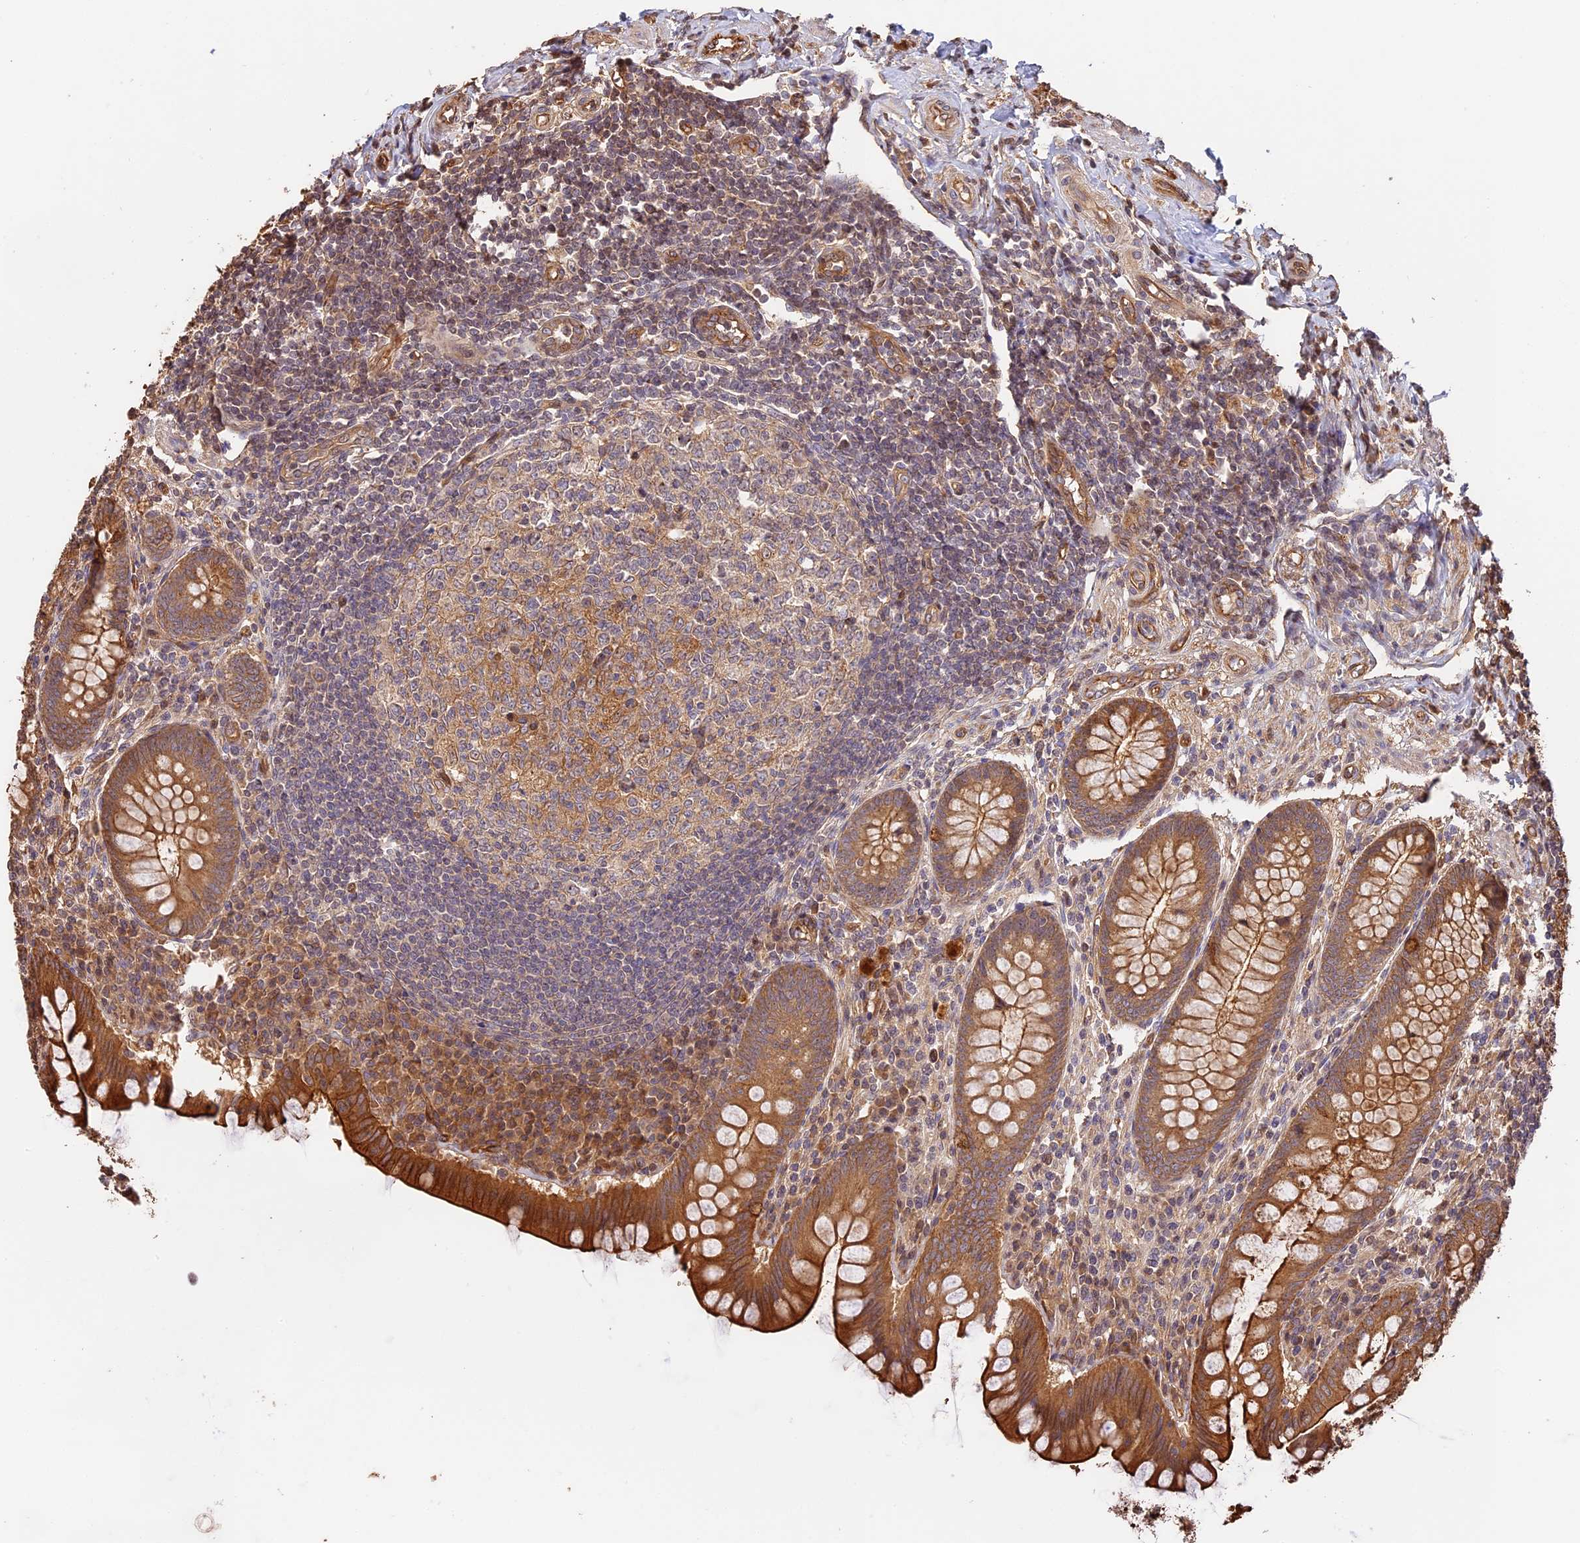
{"staining": {"intensity": "strong", "quantity": ">75%", "location": "cytoplasmic/membranous"}, "tissue": "appendix", "cell_type": "Glandular cells", "image_type": "normal", "snomed": [{"axis": "morphology", "description": "Normal tissue, NOS"}, {"axis": "topography", "description": "Appendix"}], "caption": "Appendix stained with immunohistochemistry (IHC) shows strong cytoplasmic/membranous positivity in about >75% of glandular cells. (Stains: DAB in brown, nuclei in blue, Microscopy: brightfield microscopy at high magnification).", "gene": "PPP1R37", "patient": {"sex": "female", "age": 33}}